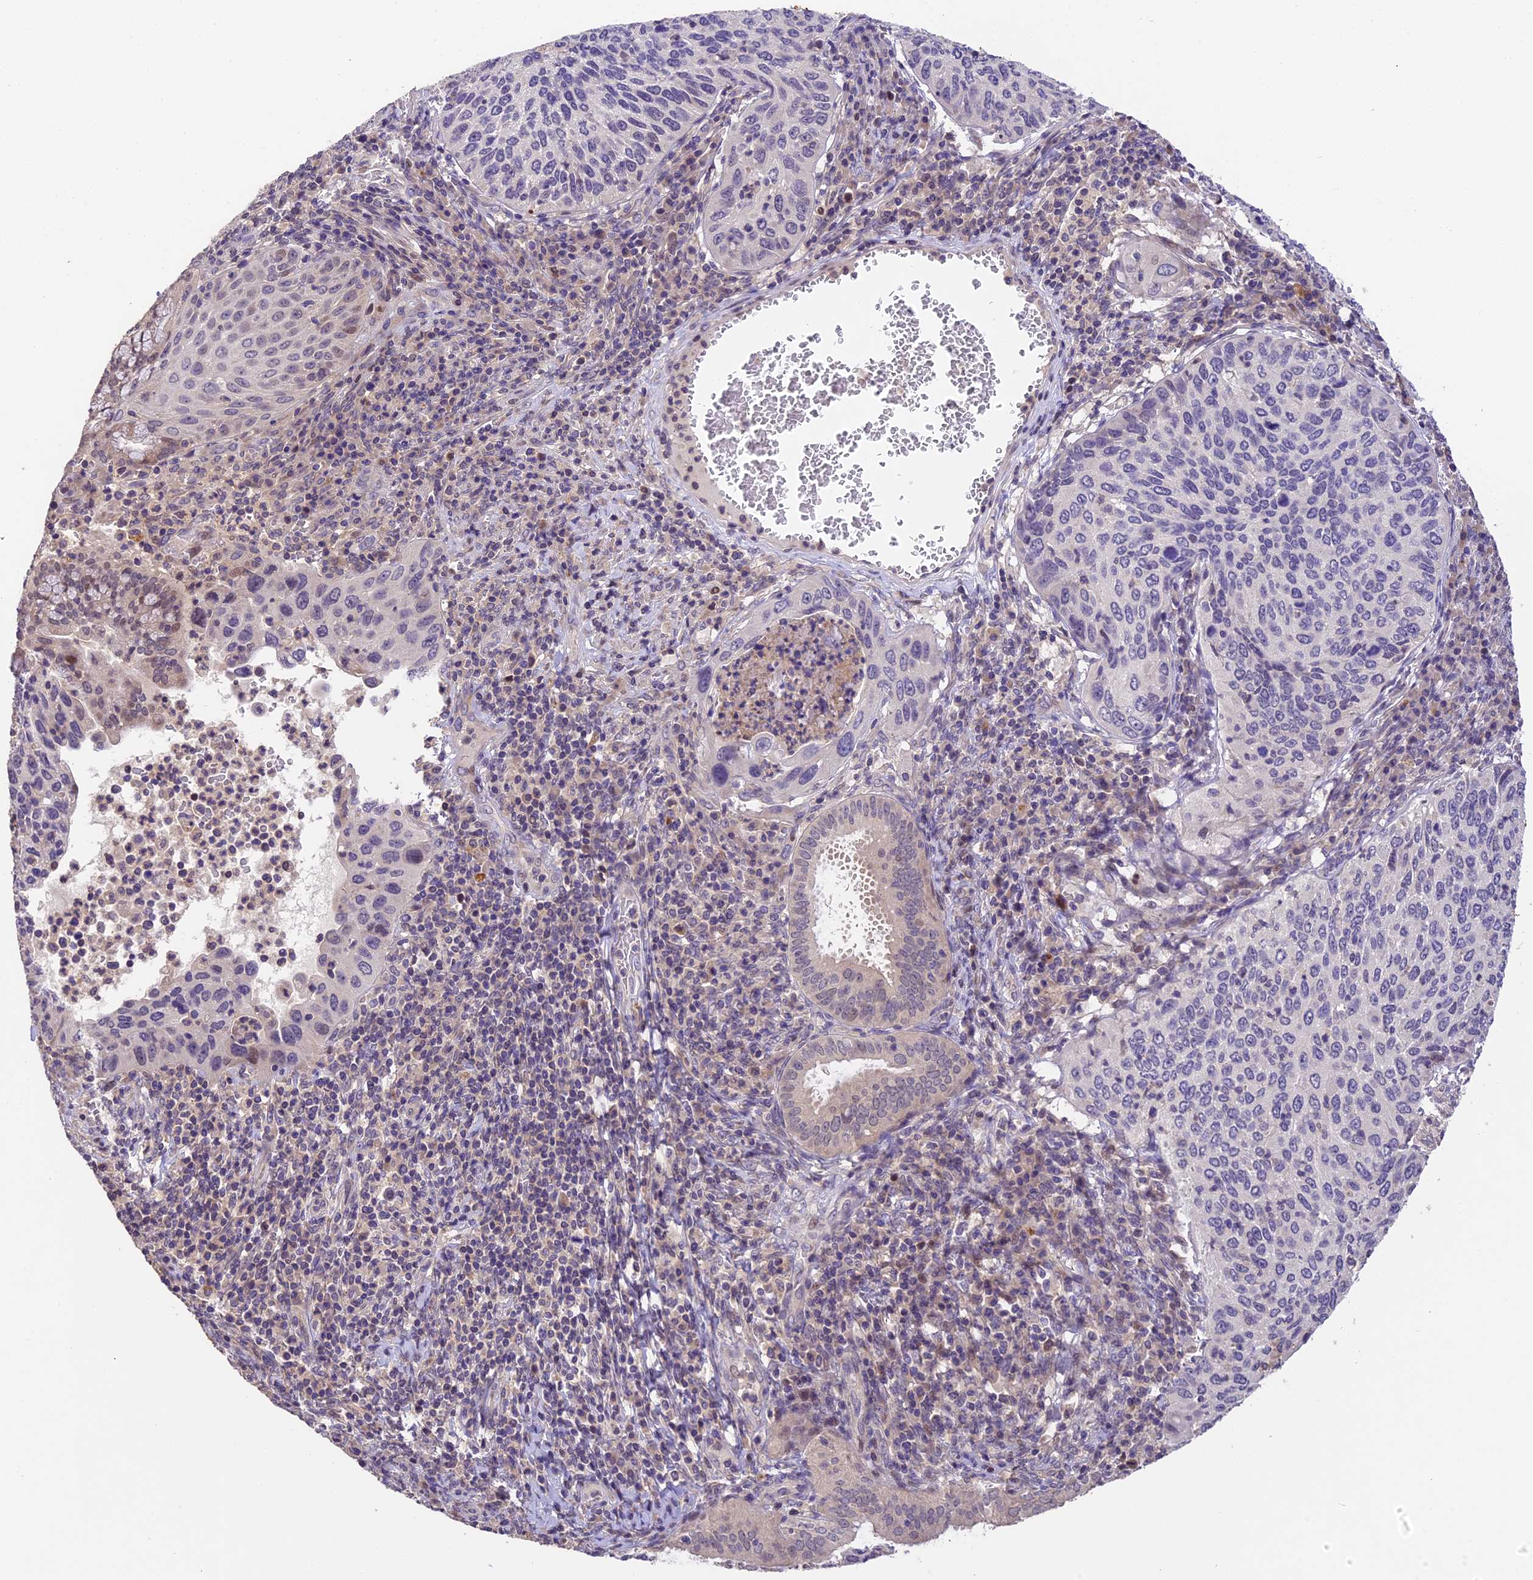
{"staining": {"intensity": "negative", "quantity": "none", "location": "none"}, "tissue": "cervical cancer", "cell_type": "Tumor cells", "image_type": "cancer", "snomed": [{"axis": "morphology", "description": "Squamous cell carcinoma, NOS"}, {"axis": "topography", "description": "Cervix"}], "caption": "Immunohistochemistry (IHC) histopathology image of neoplastic tissue: cervical squamous cell carcinoma stained with DAB displays no significant protein positivity in tumor cells.", "gene": "DGKH", "patient": {"sex": "female", "age": 38}}